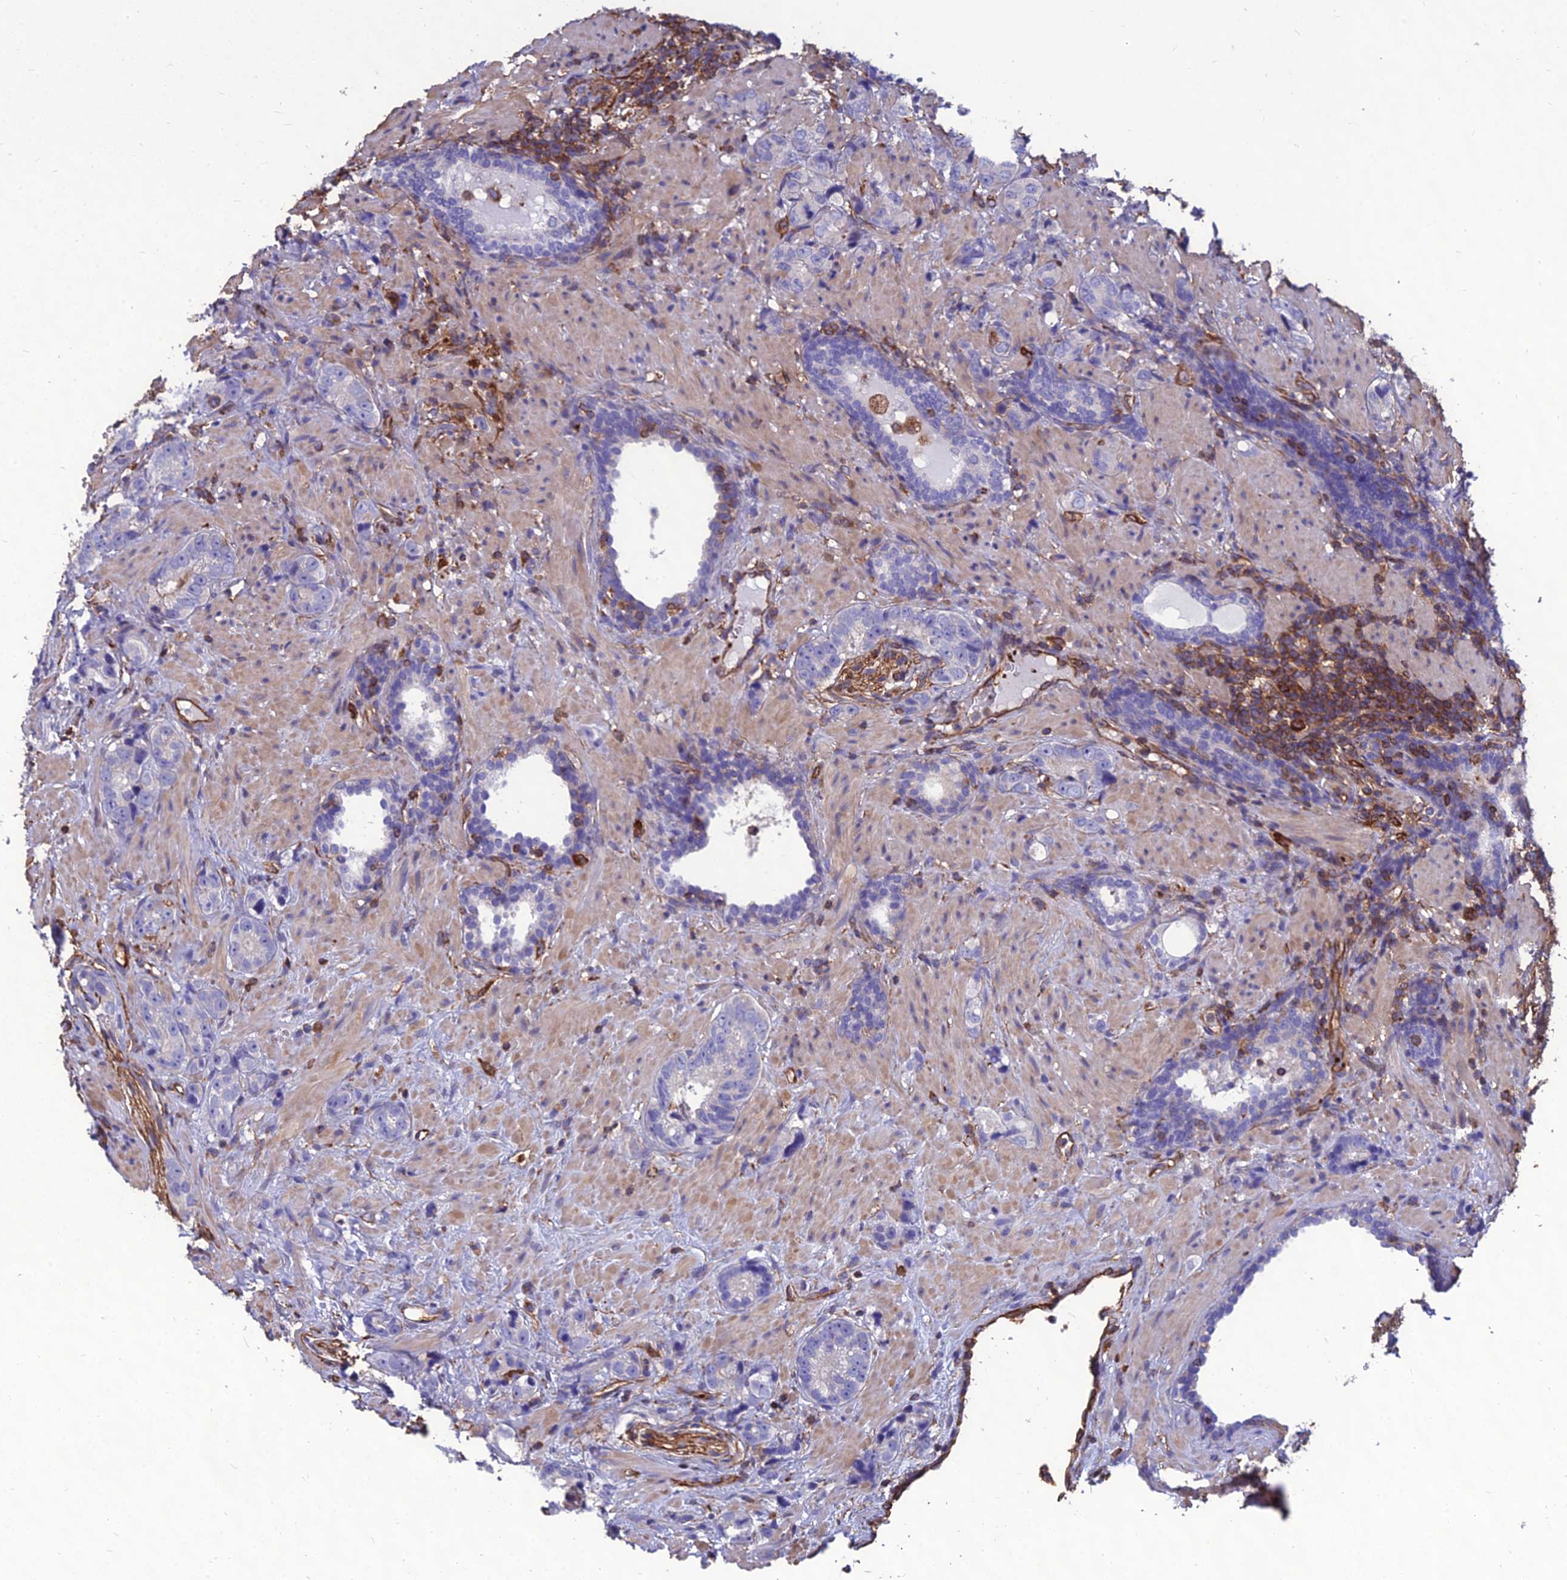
{"staining": {"intensity": "negative", "quantity": "none", "location": "none"}, "tissue": "prostate cancer", "cell_type": "Tumor cells", "image_type": "cancer", "snomed": [{"axis": "morphology", "description": "Adenocarcinoma, High grade"}, {"axis": "topography", "description": "Prostate"}], "caption": "Immunohistochemistry of prostate adenocarcinoma (high-grade) shows no positivity in tumor cells.", "gene": "PSMD11", "patient": {"sex": "male", "age": 63}}